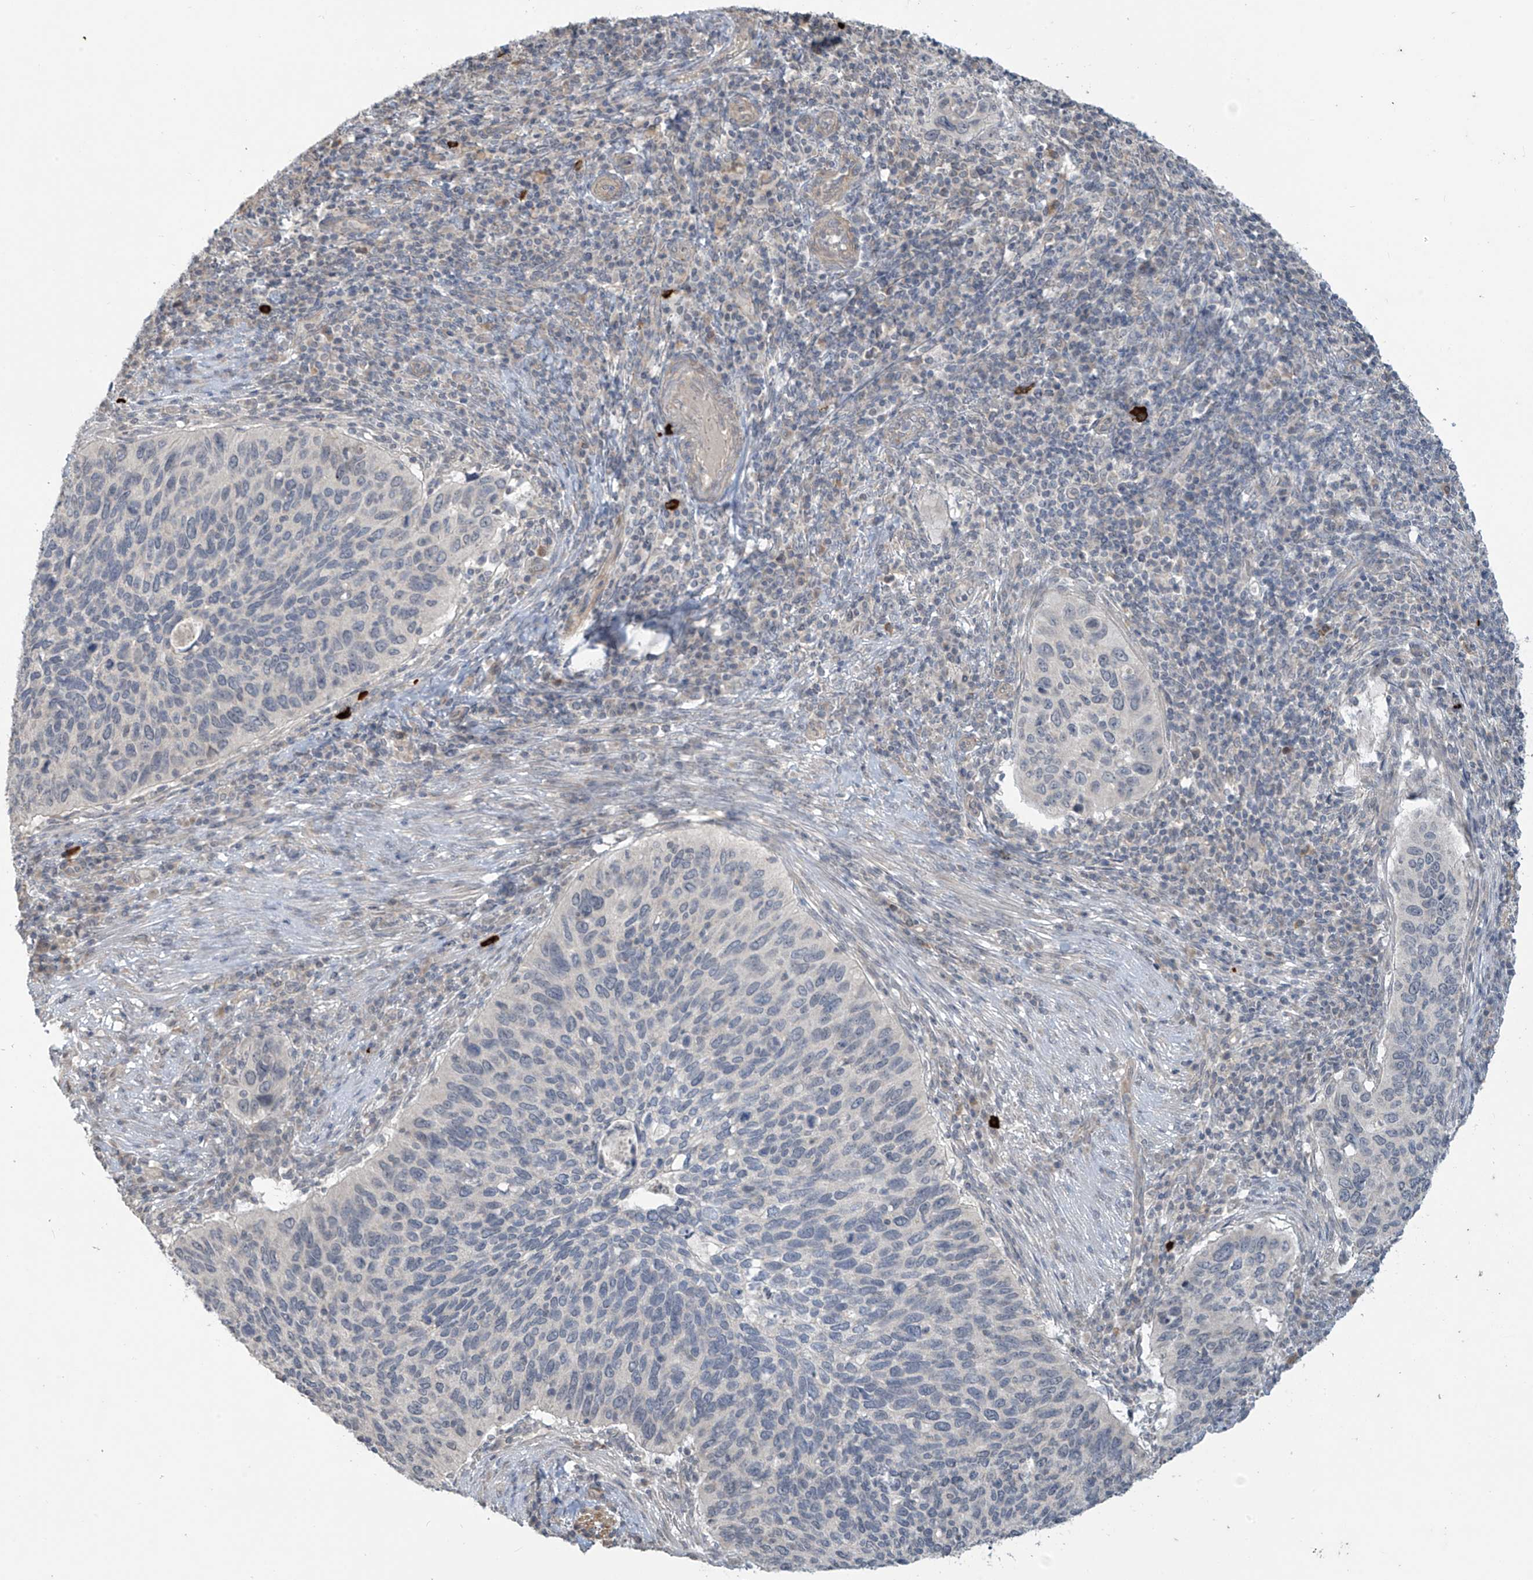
{"staining": {"intensity": "negative", "quantity": "none", "location": "none"}, "tissue": "cervical cancer", "cell_type": "Tumor cells", "image_type": "cancer", "snomed": [{"axis": "morphology", "description": "Squamous cell carcinoma, NOS"}, {"axis": "topography", "description": "Cervix"}], "caption": "DAB immunohistochemical staining of squamous cell carcinoma (cervical) exhibits no significant staining in tumor cells.", "gene": "DGKQ", "patient": {"sex": "female", "age": 38}}